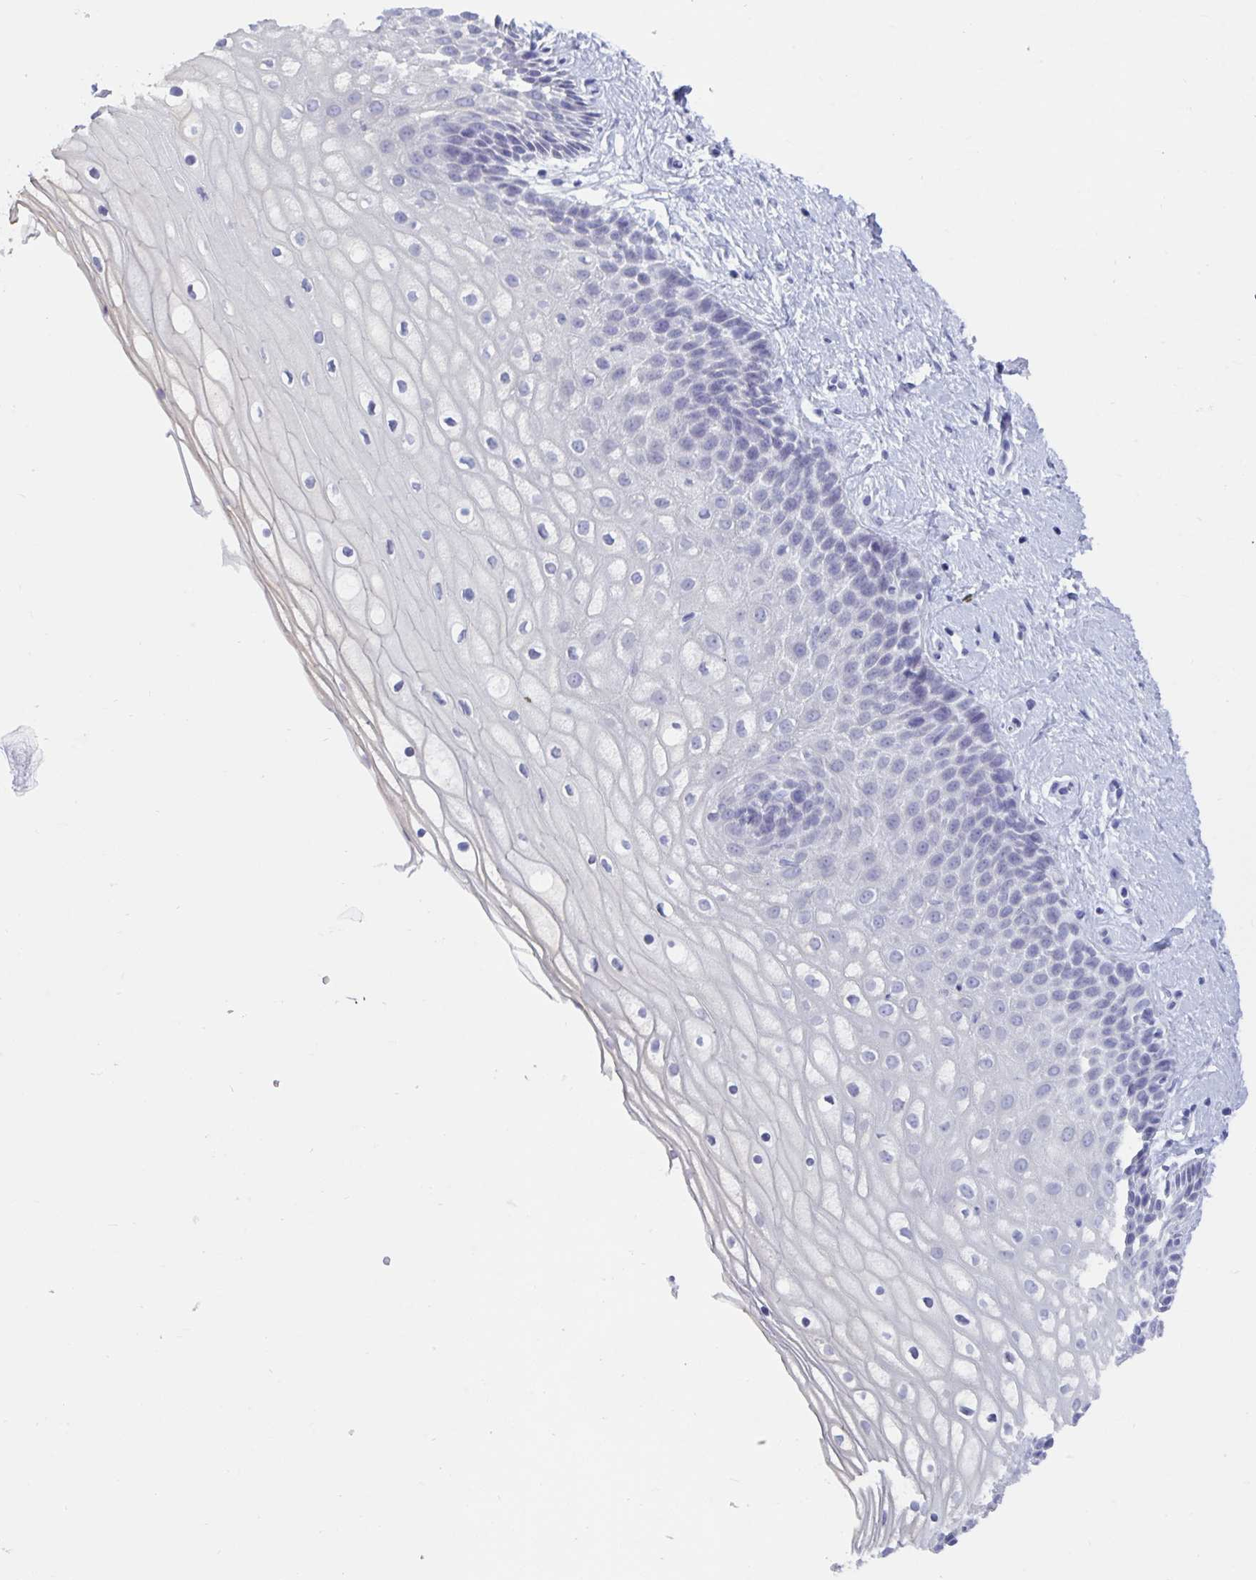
{"staining": {"intensity": "negative", "quantity": "none", "location": "none"}, "tissue": "cervix", "cell_type": "Glandular cells", "image_type": "normal", "snomed": [{"axis": "morphology", "description": "Normal tissue, NOS"}, {"axis": "topography", "description": "Cervix"}], "caption": "Glandular cells show no significant staining in normal cervix.", "gene": "CDX4", "patient": {"sex": "female", "age": 36}}